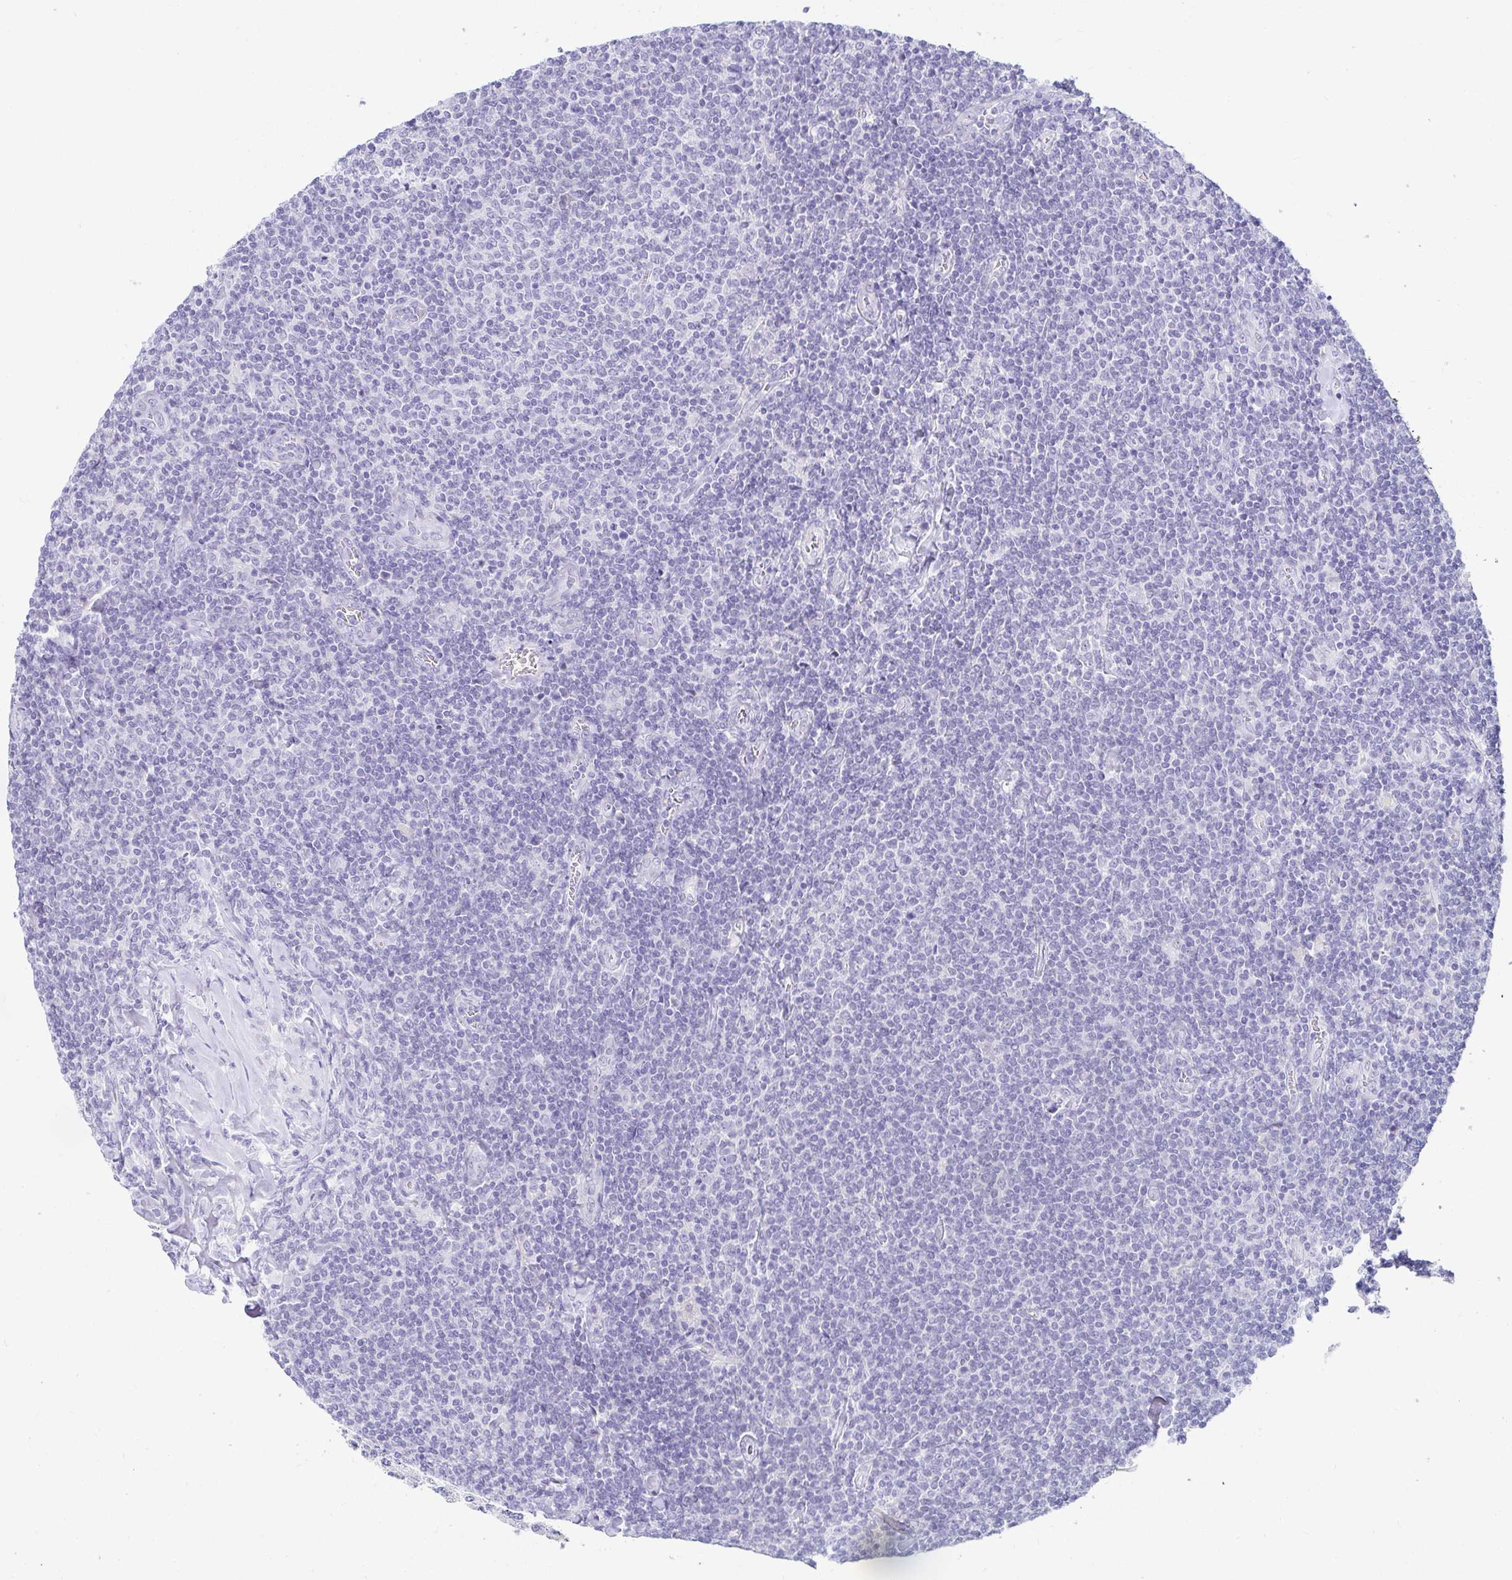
{"staining": {"intensity": "negative", "quantity": "none", "location": "none"}, "tissue": "lymphoma", "cell_type": "Tumor cells", "image_type": "cancer", "snomed": [{"axis": "morphology", "description": "Malignant lymphoma, non-Hodgkin's type, Low grade"}, {"axis": "topography", "description": "Lymph node"}], "caption": "A micrograph of lymphoma stained for a protein shows no brown staining in tumor cells.", "gene": "OR10K1", "patient": {"sex": "male", "age": 52}}